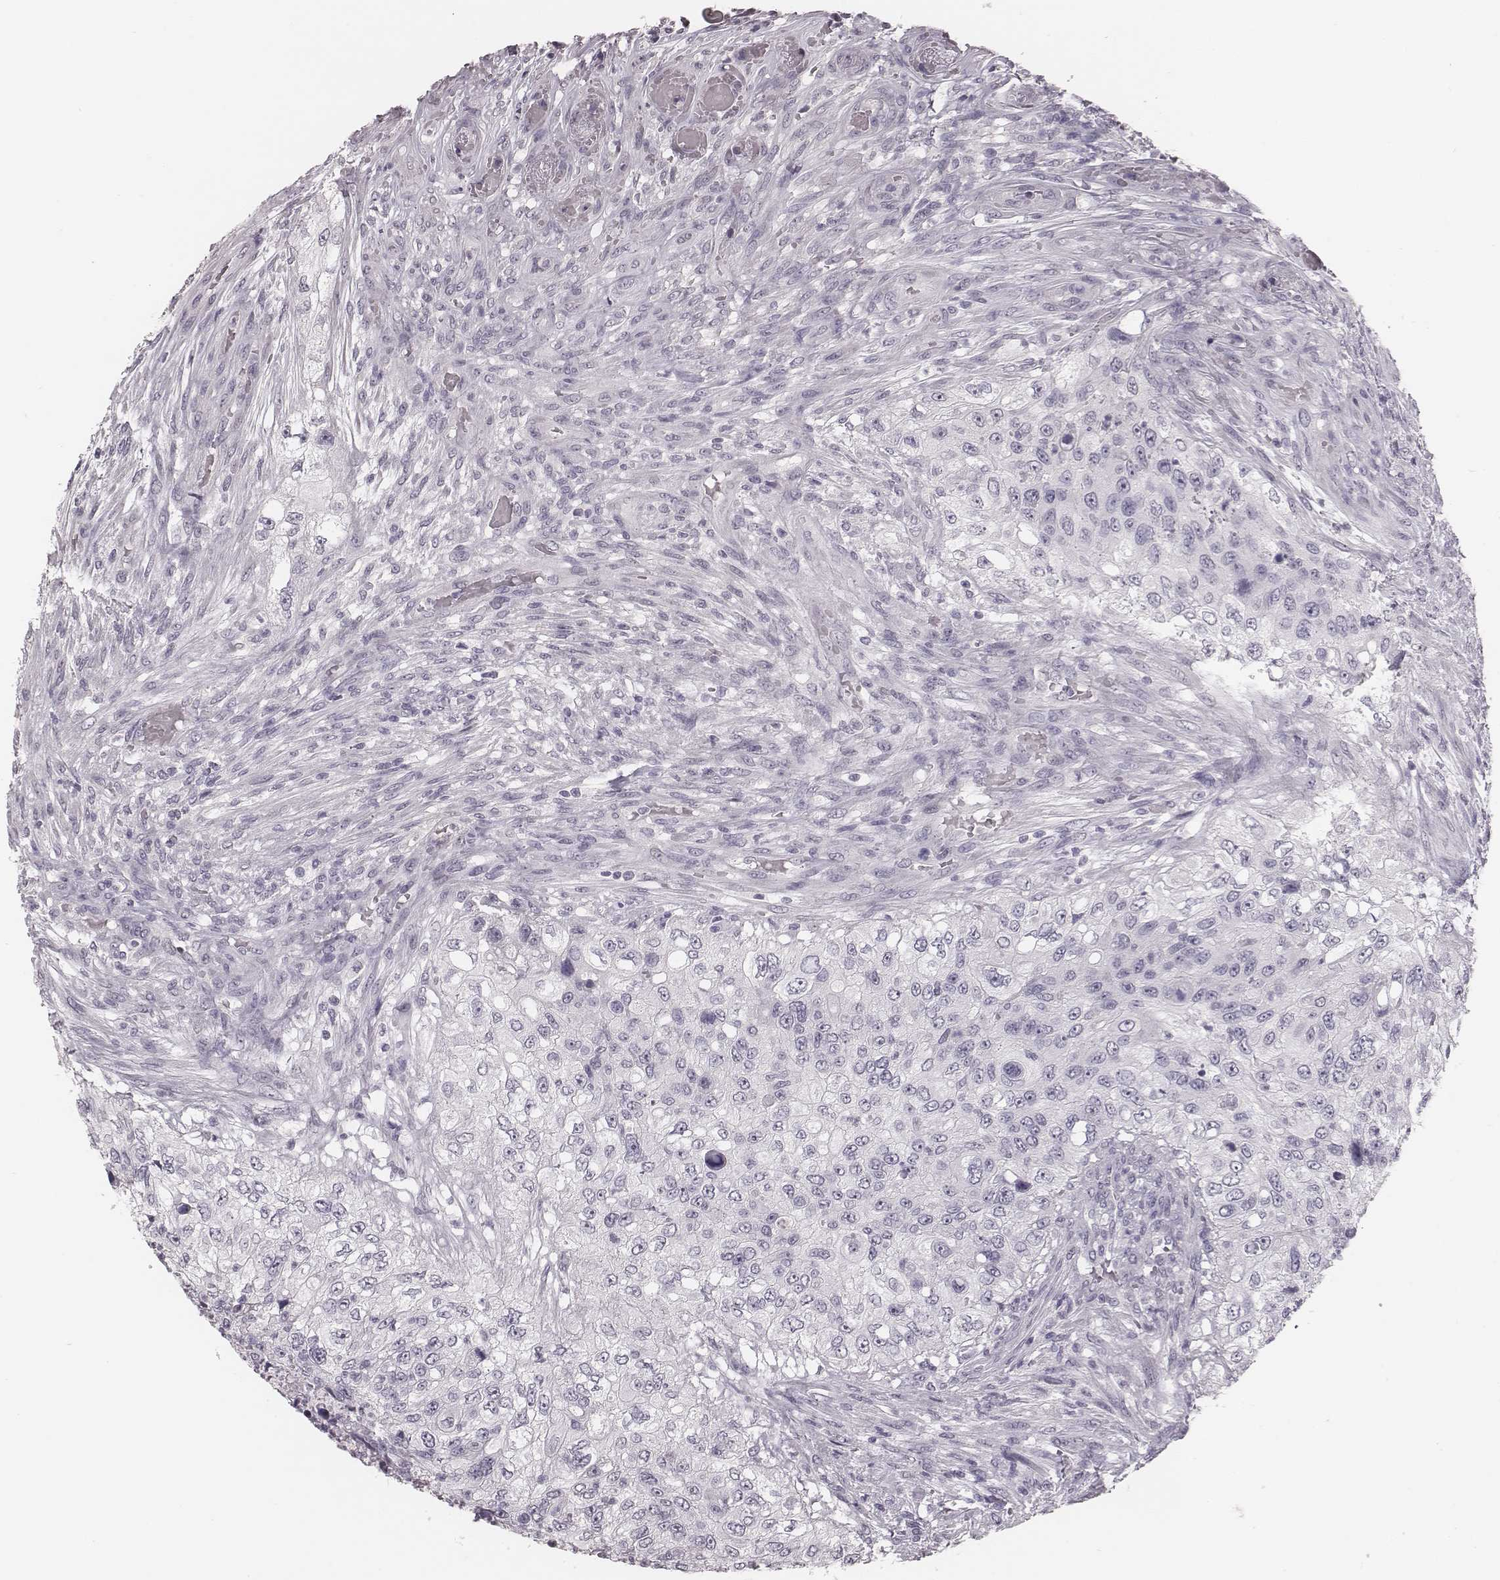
{"staining": {"intensity": "negative", "quantity": "none", "location": "none"}, "tissue": "urothelial cancer", "cell_type": "Tumor cells", "image_type": "cancer", "snomed": [{"axis": "morphology", "description": "Urothelial carcinoma, High grade"}, {"axis": "topography", "description": "Urinary bladder"}], "caption": "Immunohistochemistry image of urothelial carcinoma (high-grade) stained for a protein (brown), which displays no expression in tumor cells.", "gene": "CSHL1", "patient": {"sex": "female", "age": 60}}